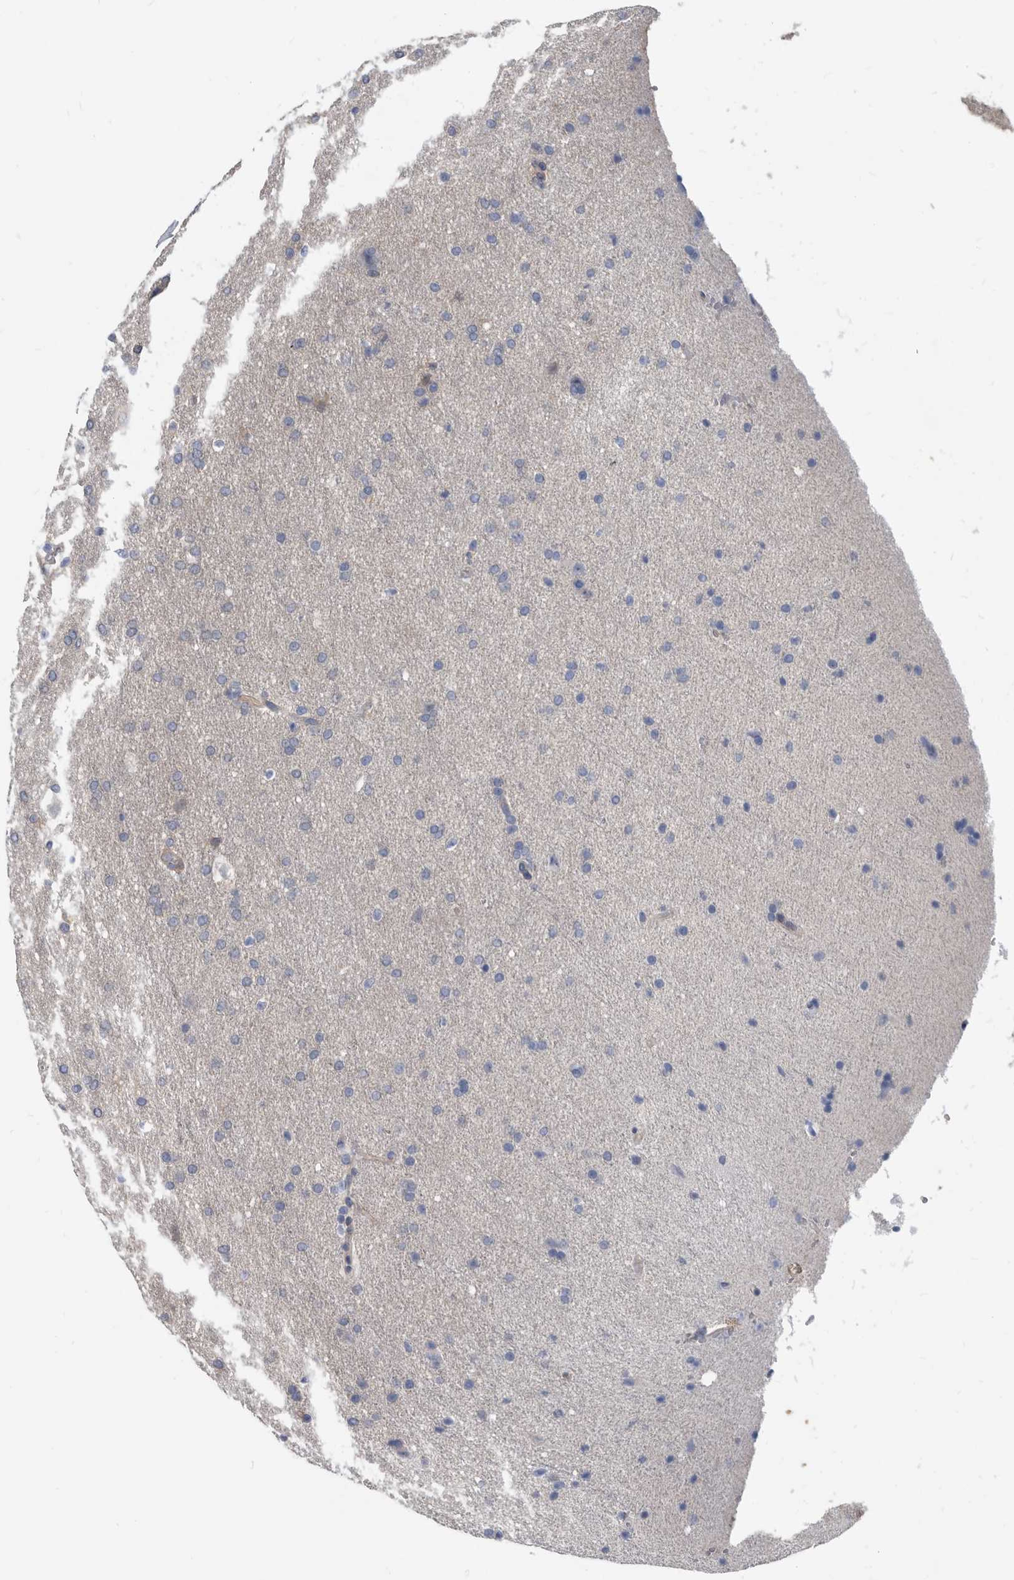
{"staining": {"intensity": "negative", "quantity": "none", "location": "none"}, "tissue": "glioma", "cell_type": "Tumor cells", "image_type": "cancer", "snomed": [{"axis": "morphology", "description": "Glioma, malignant, Low grade"}, {"axis": "topography", "description": "Brain"}], "caption": "This image is of malignant glioma (low-grade) stained with IHC to label a protein in brown with the nuclei are counter-stained blue. There is no staining in tumor cells. (IHC, brightfield microscopy, high magnification).", "gene": "APEH", "patient": {"sex": "female", "age": 37}}